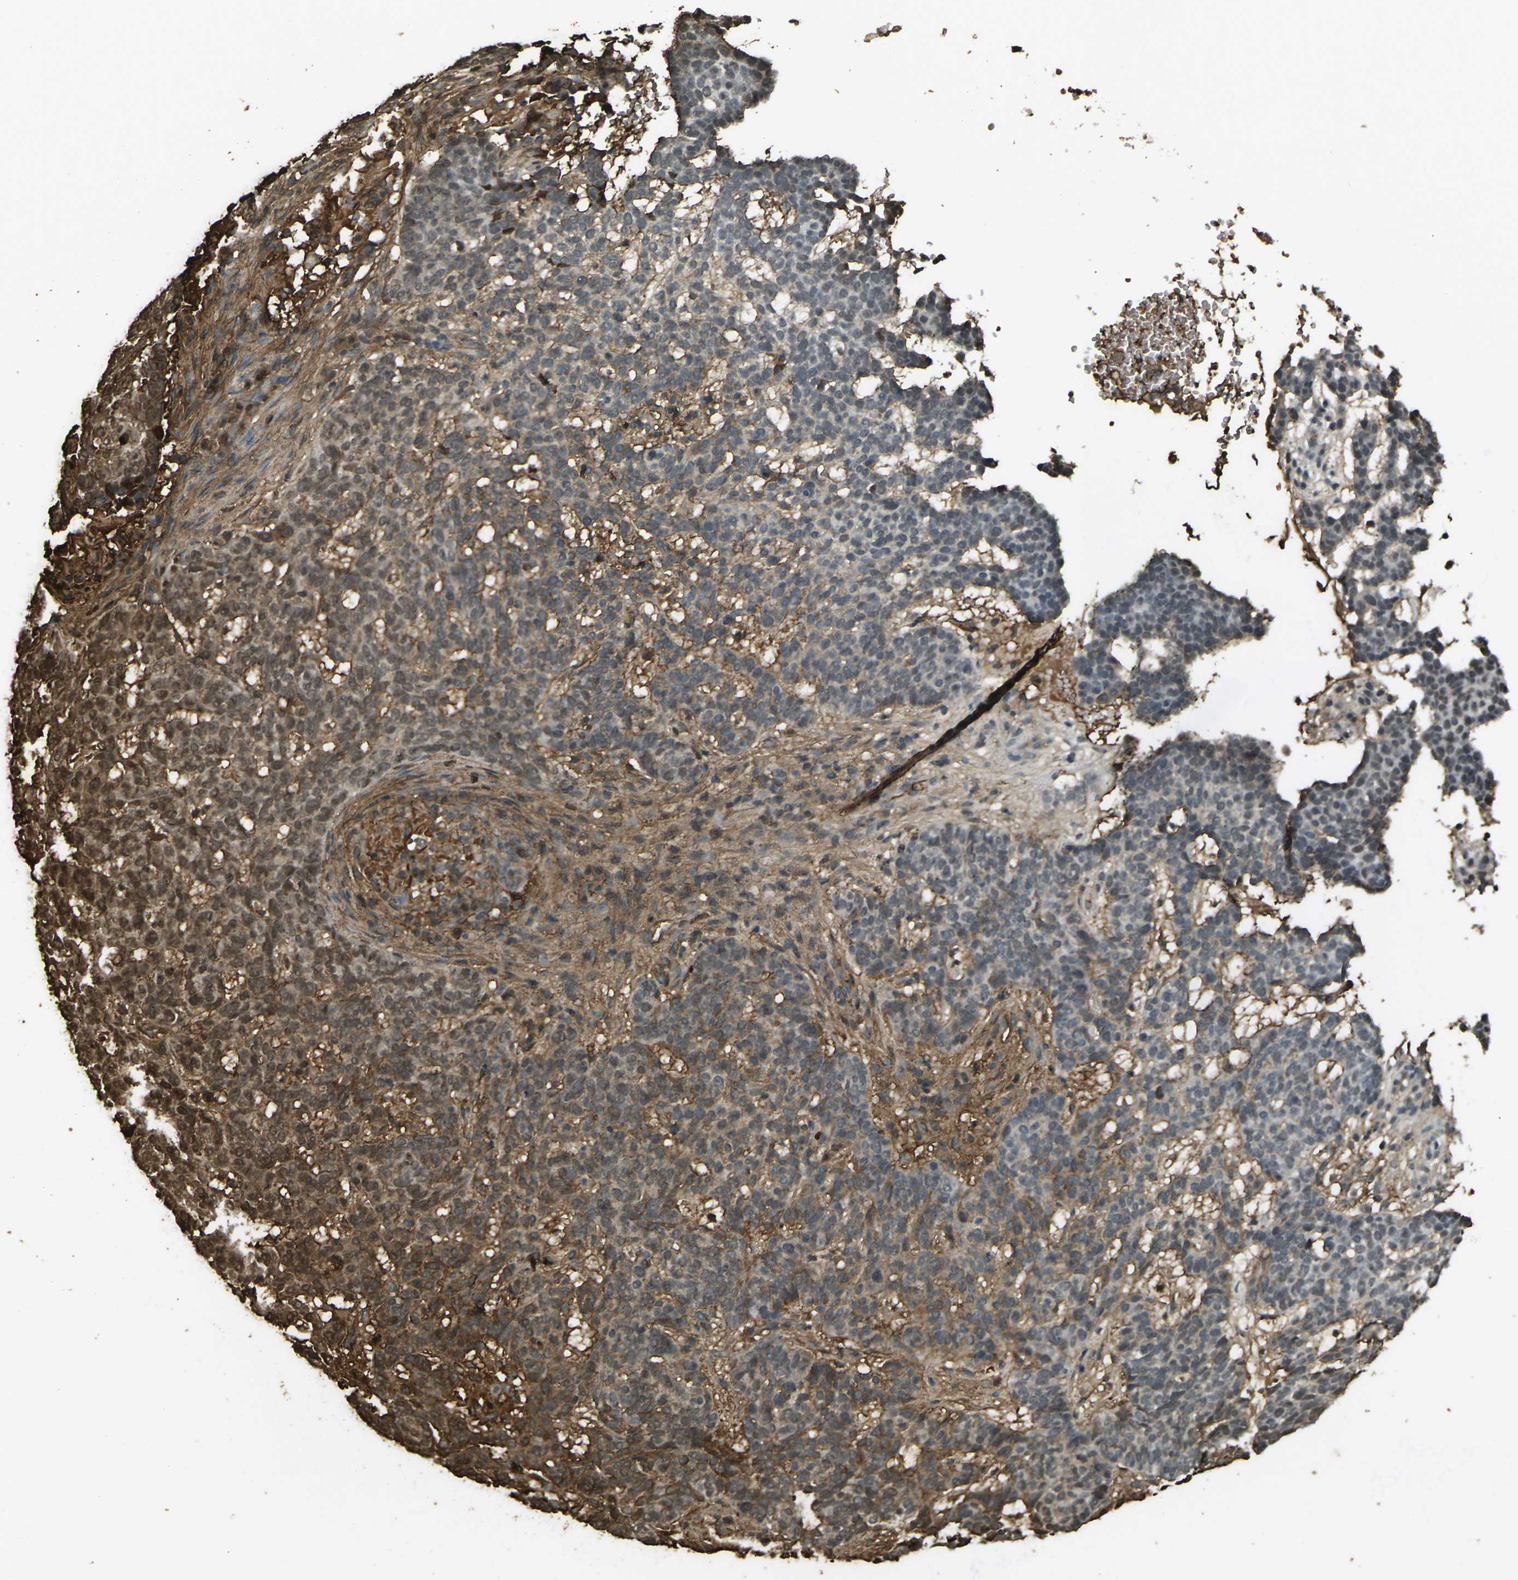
{"staining": {"intensity": "moderate", "quantity": ">75%", "location": "cytoplasmic/membranous"}, "tissue": "skin cancer", "cell_type": "Tumor cells", "image_type": "cancer", "snomed": [{"axis": "morphology", "description": "Basal cell carcinoma"}, {"axis": "topography", "description": "Skin"}], "caption": "Immunohistochemistry (DAB) staining of basal cell carcinoma (skin) demonstrates moderate cytoplasmic/membranous protein expression in approximately >75% of tumor cells. (DAB = brown stain, brightfield microscopy at high magnification).", "gene": "CYP1B1", "patient": {"sex": "male", "age": 85}}